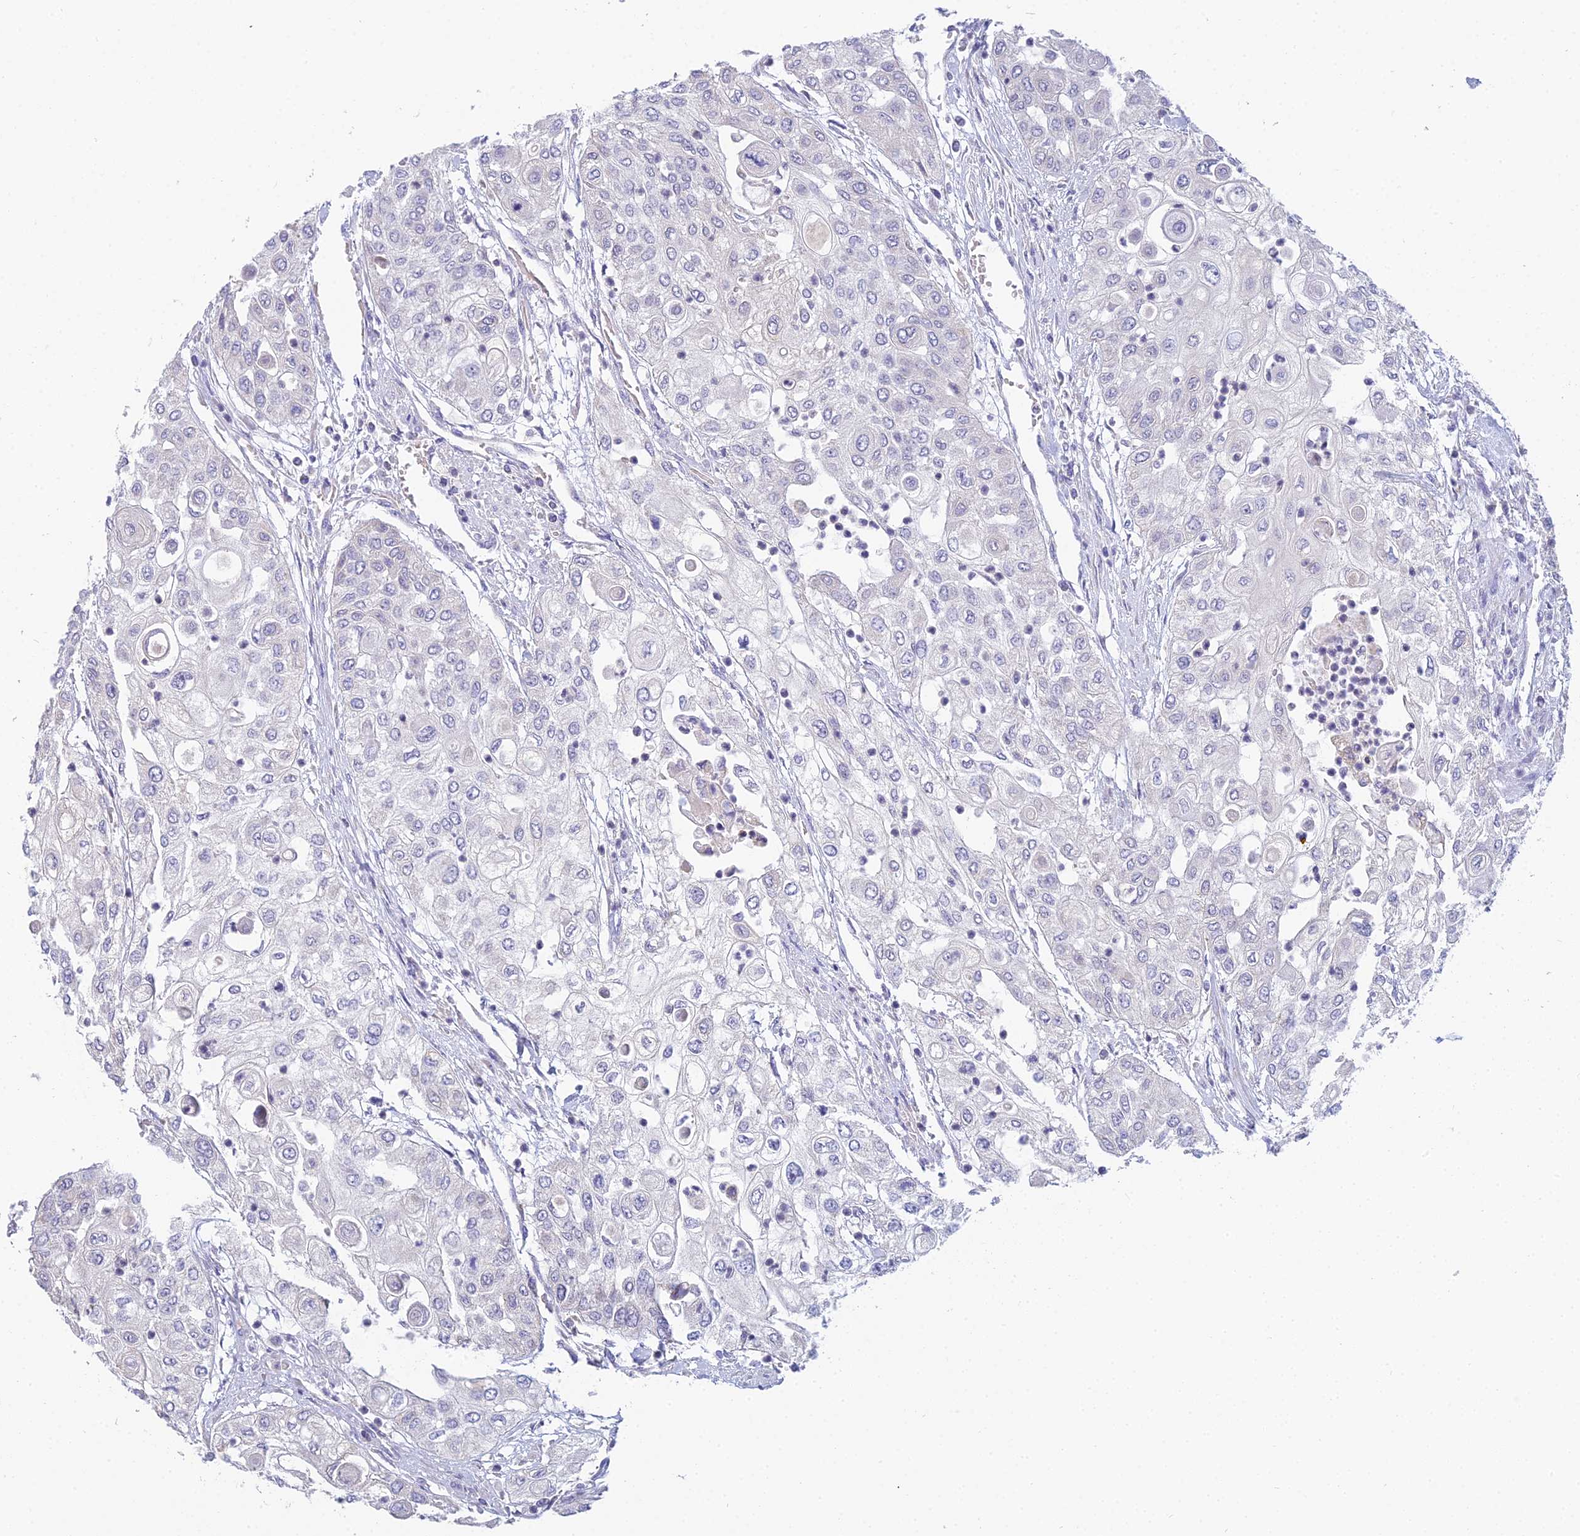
{"staining": {"intensity": "negative", "quantity": "none", "location": "none"}, "tissue": "urothelial cancer", "cell_type": "Tumor cells", "image_type": "cancer", "snomed": [{"axis": "morphology", "description": "Urothelial carcinoma, High grade"}, {"axis": "topography", "description": "Urinary bladder"}], "caption": "There is no significant staining in tumor cells of urothelial cancer.", "gene": "CFAP206", "patient": {"sex": "female", "age": 79}}